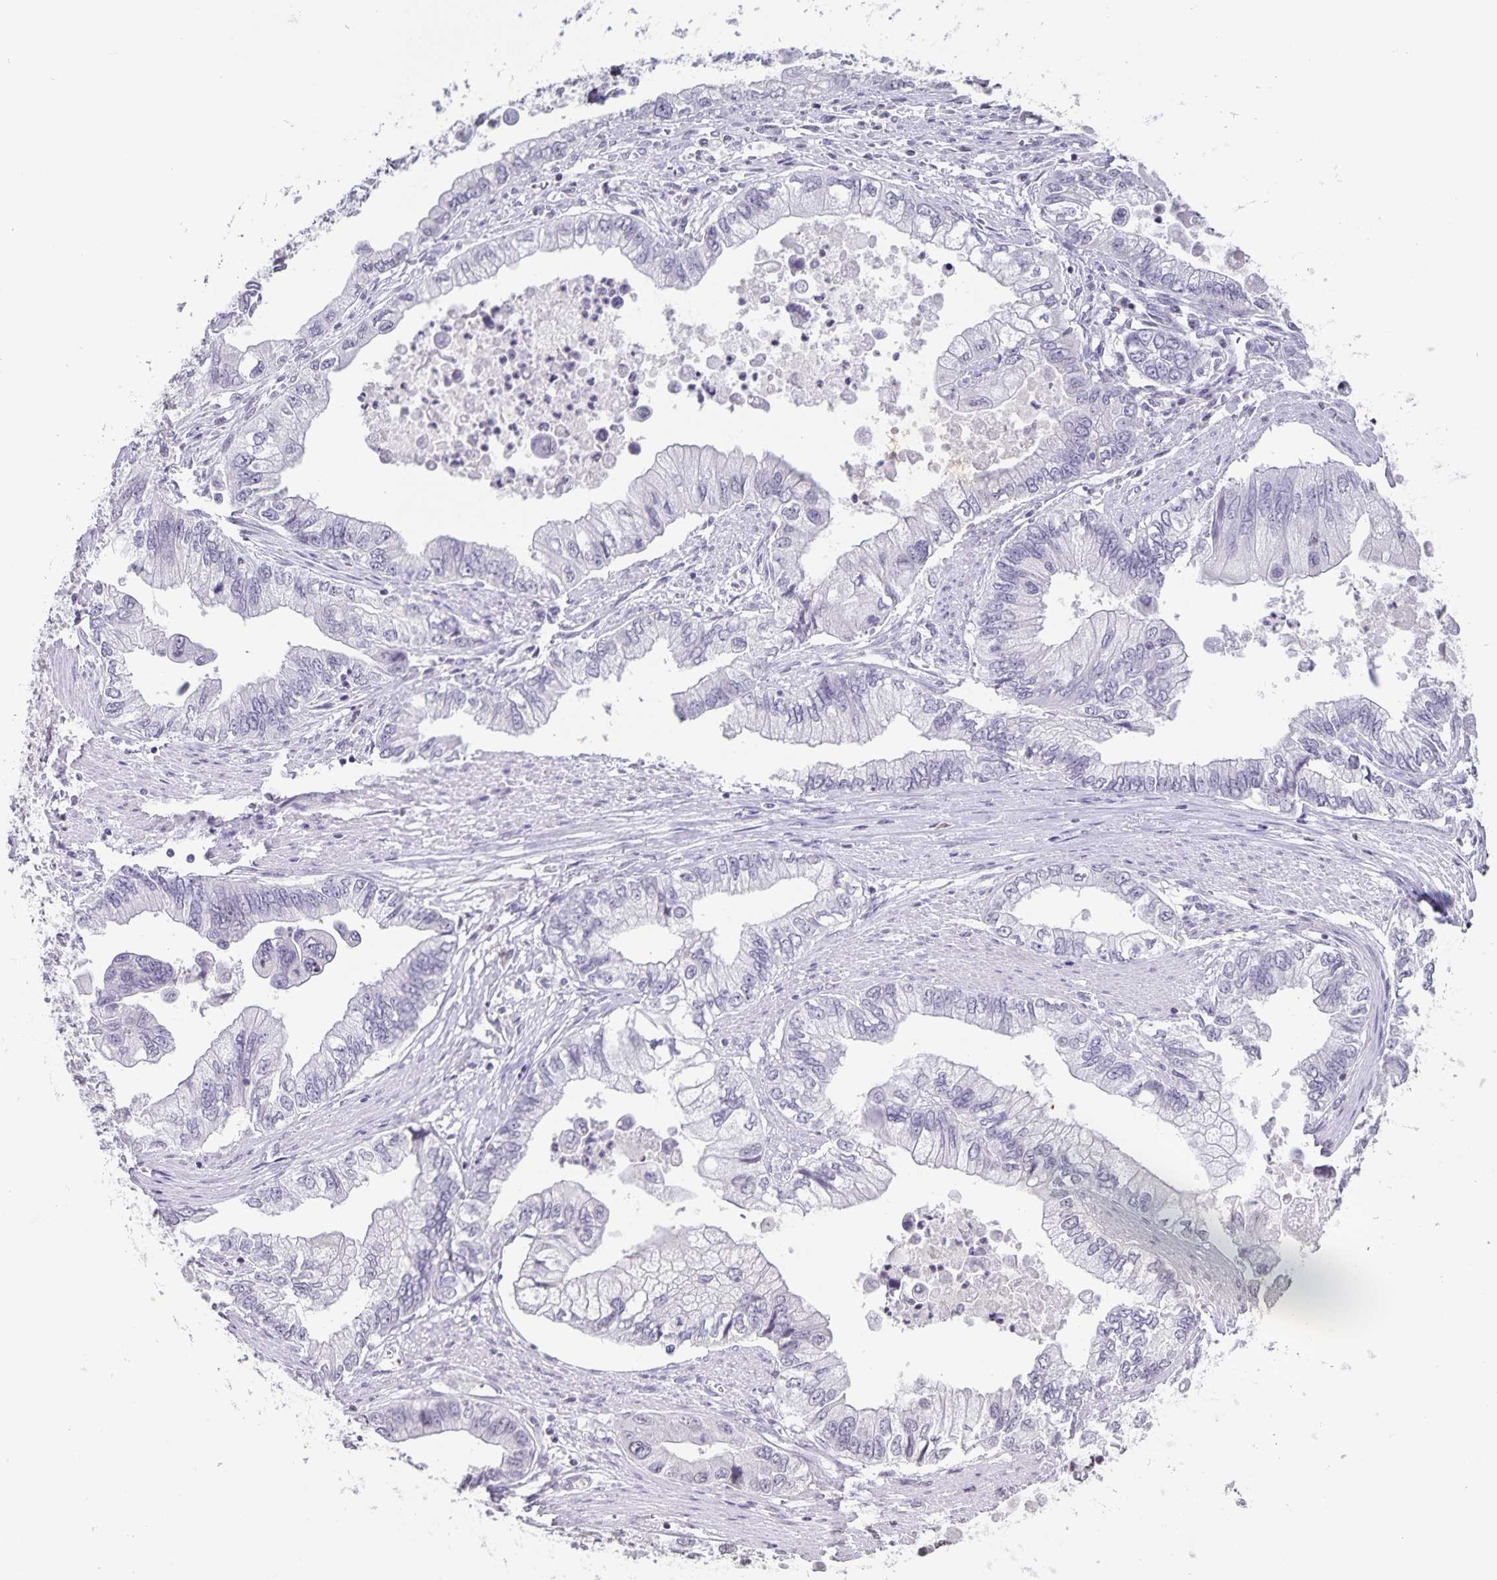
{"staining": {"intensity": "negative", "quantity": "none", "location": "none"}, "tissue": "stomach cancer", "cell_type": "Tumor cells", "image_type": "cancer", "snomed": [{"axis": "morphology", "description": "Adenocarcinoma, NOS"}, {"axis": "topography", "description": "Pancreas"}, {"axis": "topography", "description": "Stomach, upper"}], "caption": "Micrograph shows no significant protein positivity in tumor cells of stomach cancer. (DAB (3,3'-diaminobenzidine) immunohistochemistry, high magnification).", "gene": "AQP4", "patient": {"sex": "male", "age": 77}}